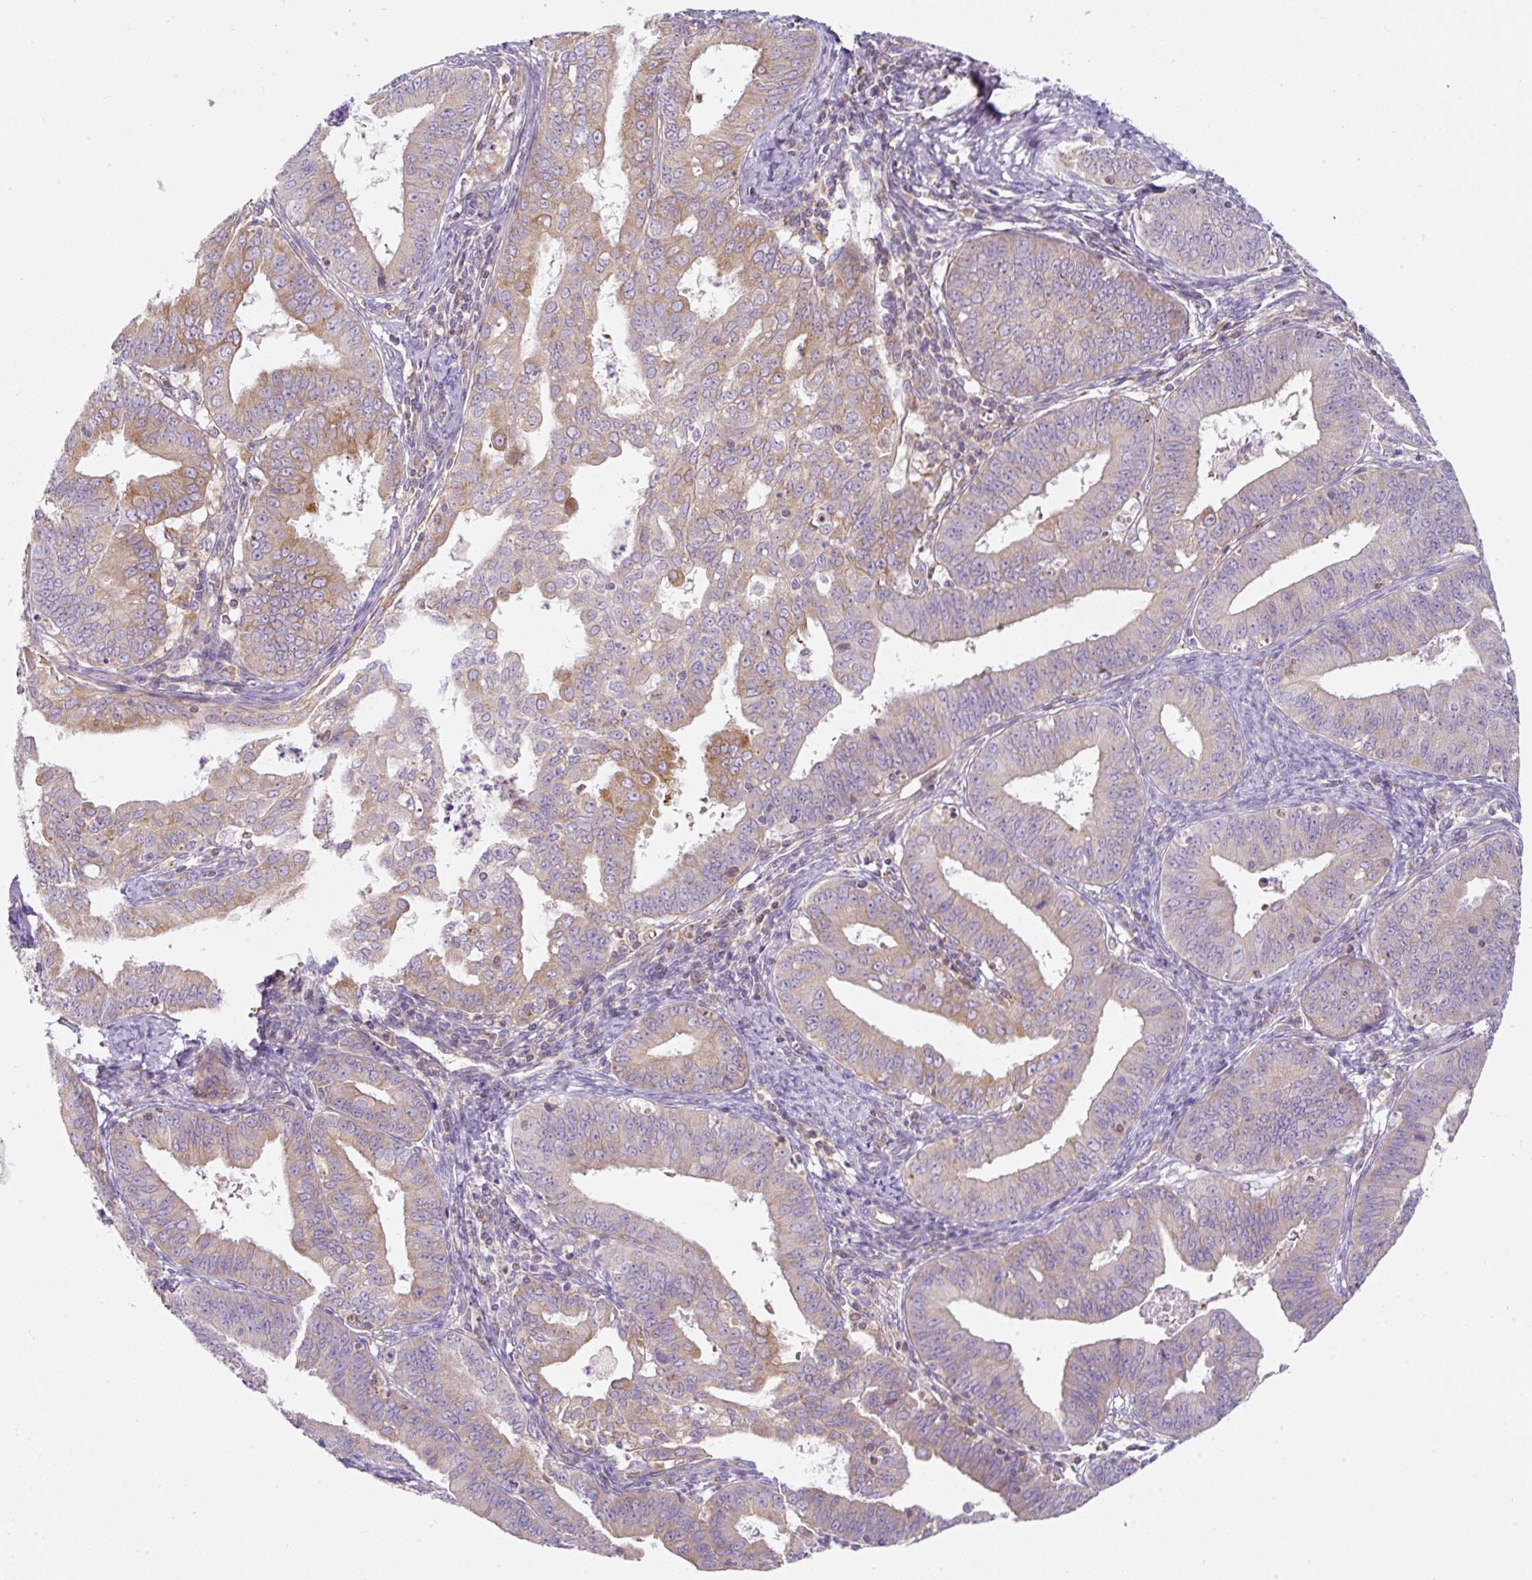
{"staining": {"intensity": "moderate", "quantity": "<25%", "location": "cytoplasmic/membranous"}, "tissue": "endometrial cancer", "cell_type": "Tumor cells", "image_type": "cancer", "snomed": [{"axis": "morphology", "description": "Adenocarcinoma, NOS"}, {"axis": "topography", "description": "Endometrium"}], "caption": "An IHC photomicrograph of neoplastic tissue is shown. Protein staining in brown highlights moderate cytoplasmic/membranous positivity in endometrial adenocarcinoma within tumor cells. The staining was performed using DAB to visualize the protein expression in brown, while the nuclei were stained in blue with hematoxylin (Magnification: 20x).", "gene": "ERAP2", "patient": {"sex": "female", "age": 73}}